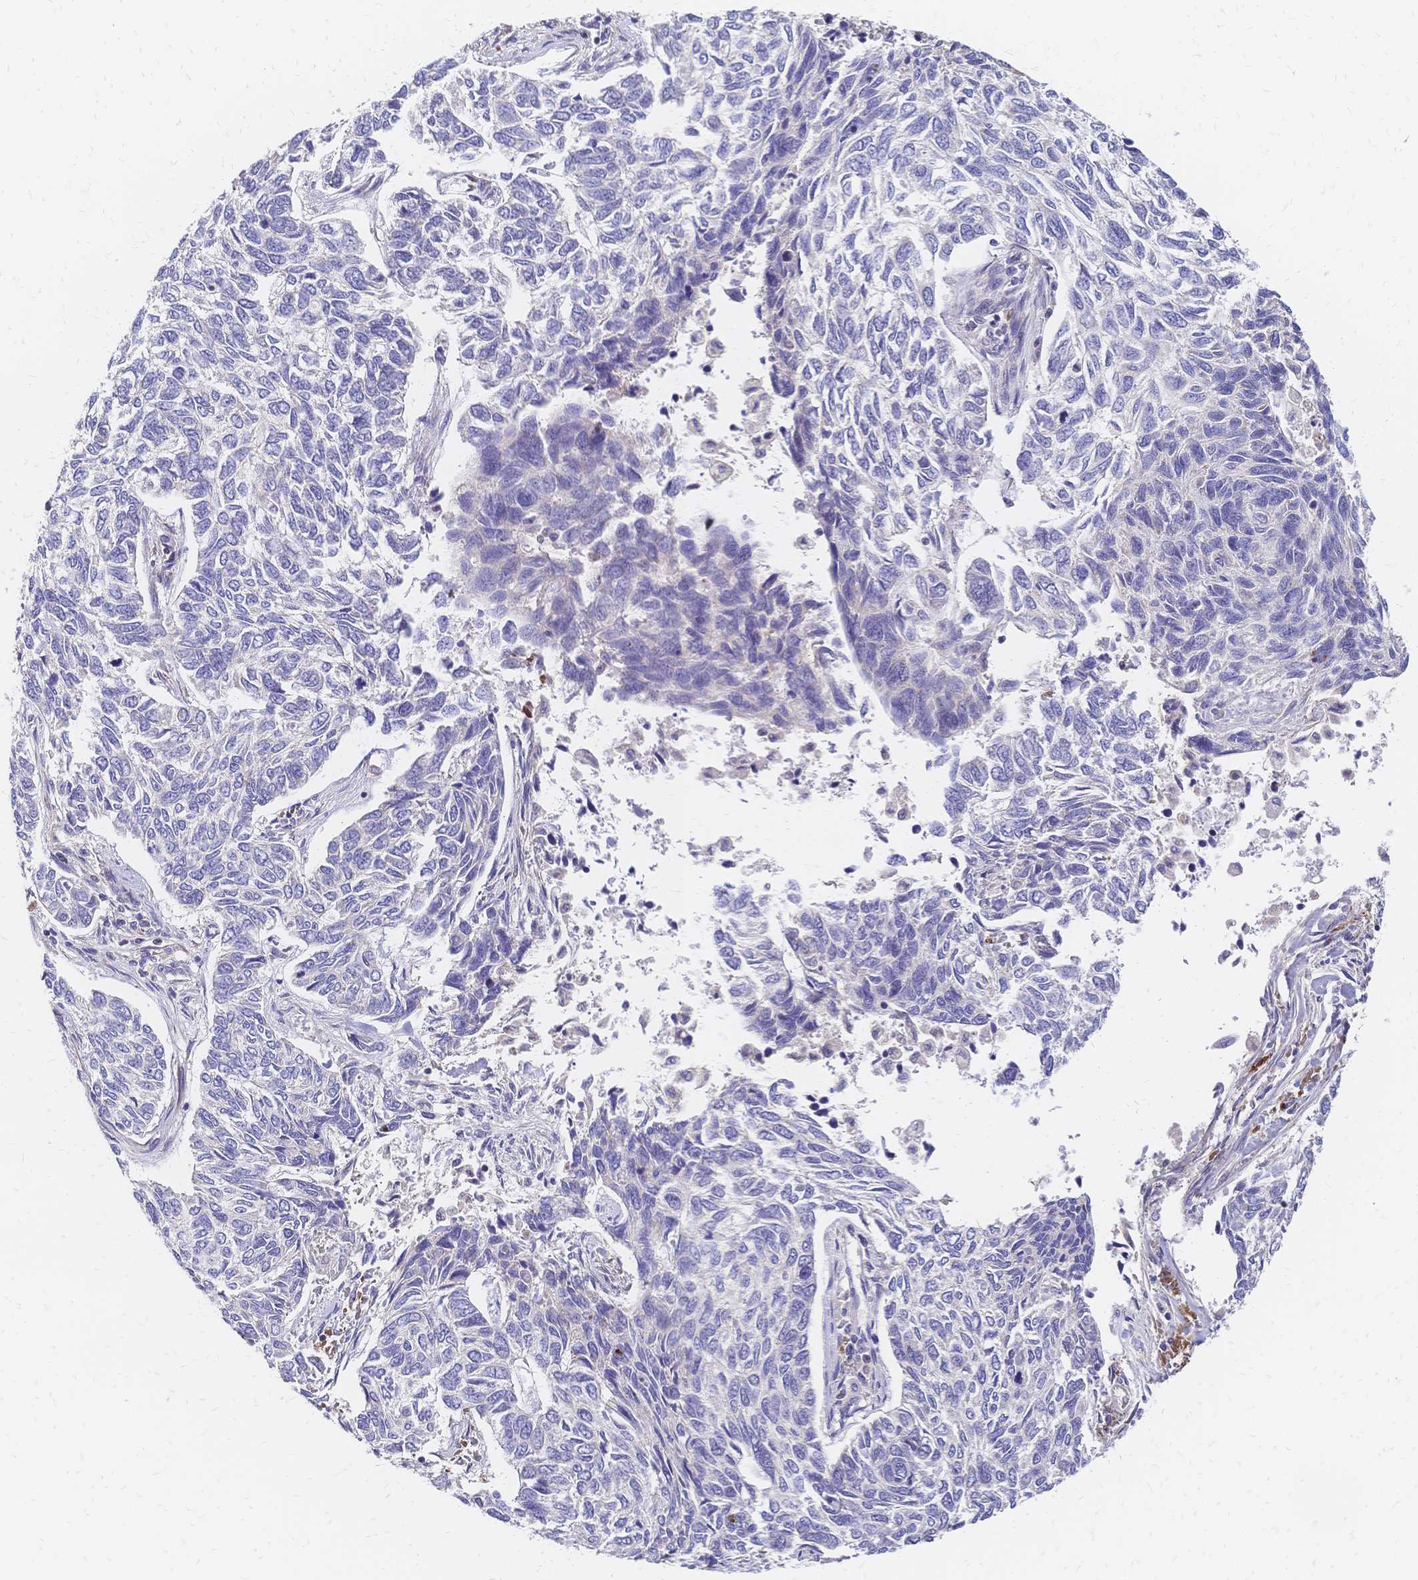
{"staining": {"intensity": "negative", "quantity": "none", "location": "none"}, "tissue": "skin cancer", "cell_type": "Tumor cells", "image_type": "cancer", "snomed": [{"axis": "morphology", "description": "Basal cell carcinoma"}, {"axis": "topography", "description": "Skin"}], "caption": "DAB (3,3'-diaminobenzidine) immunohistochemical staining of skin cancer (basal cell carcinoma) shows no significant positivity in tumor cells.", "gene": "DTNB", "patient": {"sex": "female", "age": 65}}